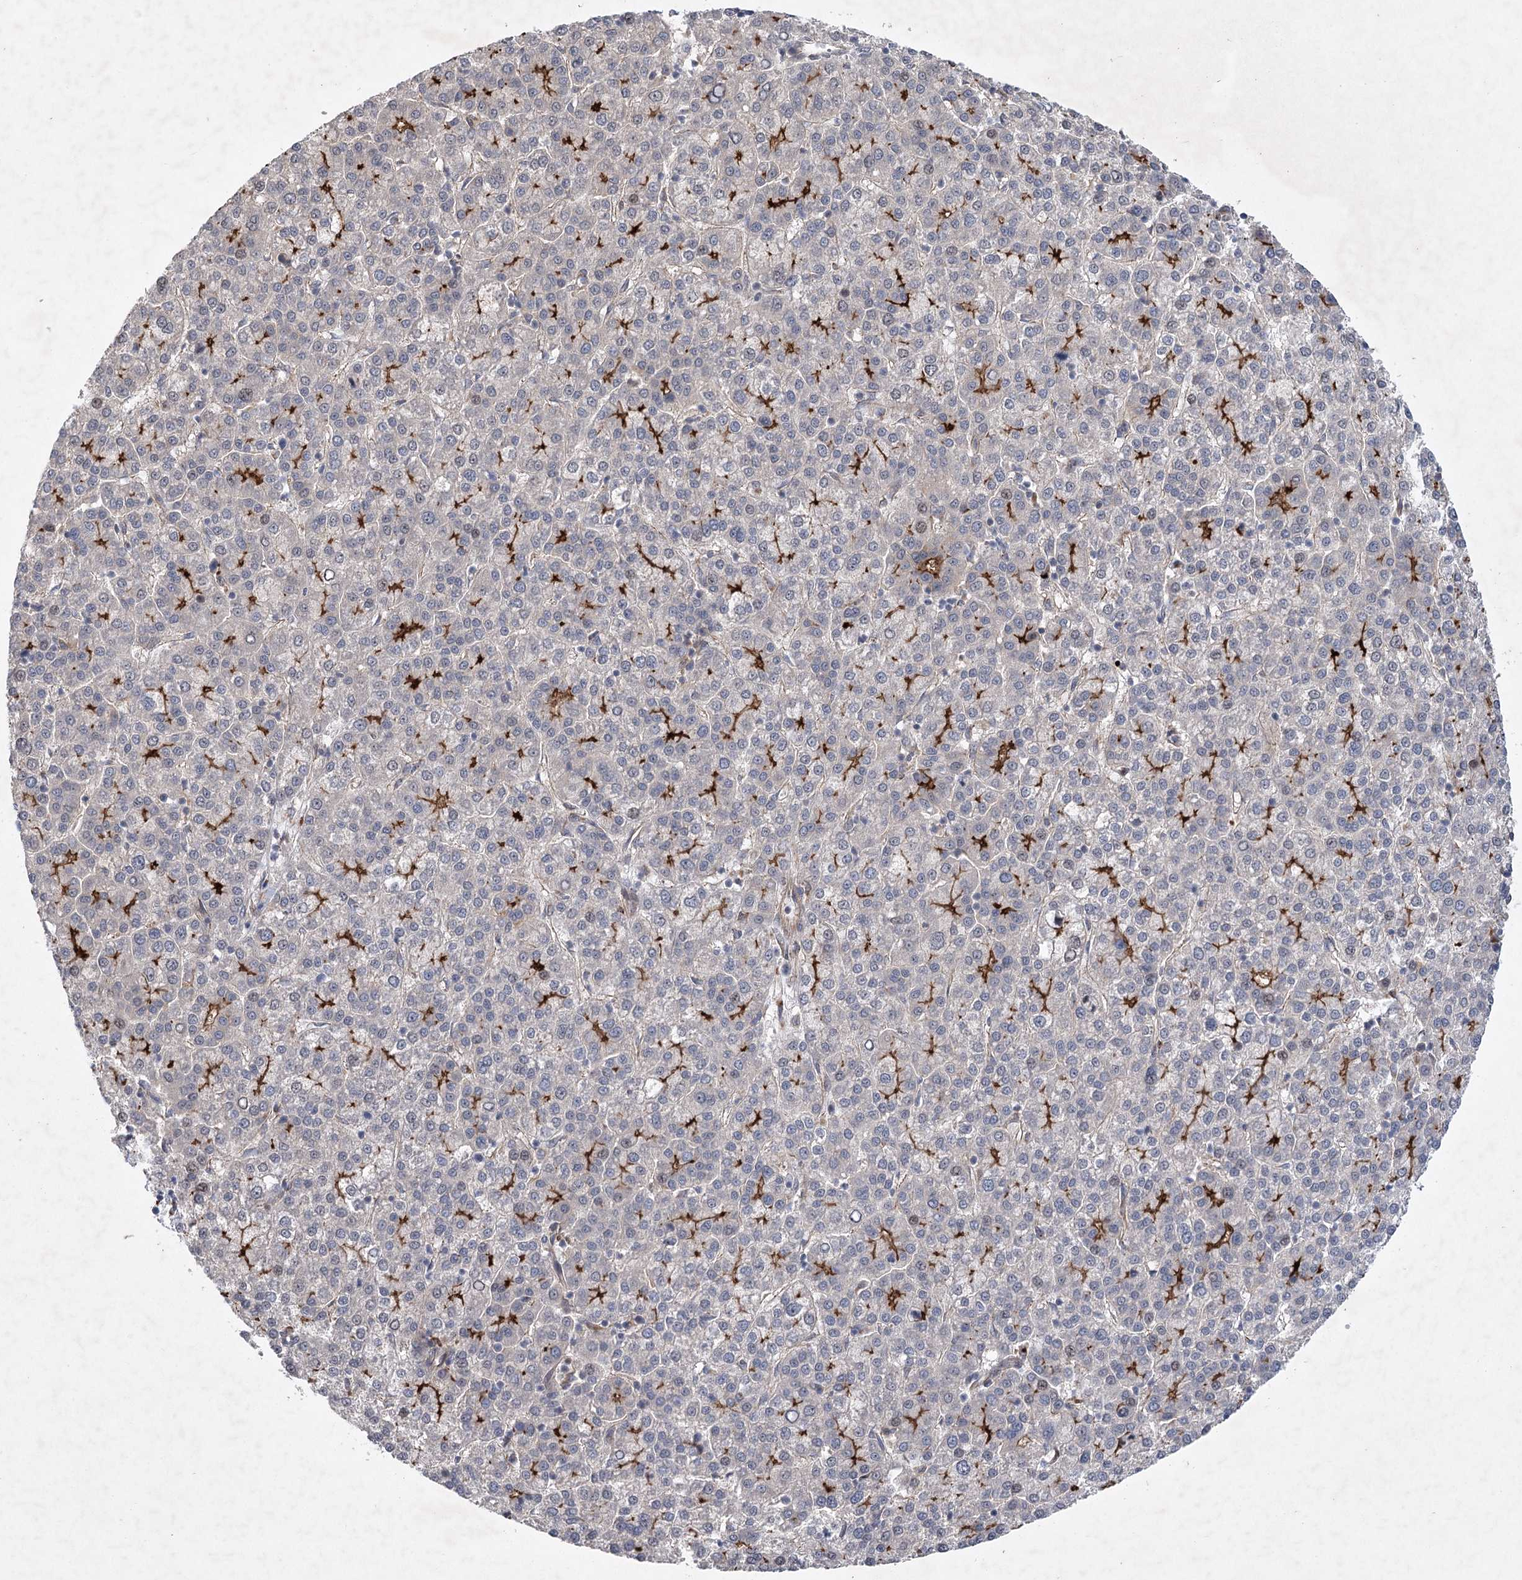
{"staining": {"intensity": "strong", "quantity": "<25%", "location": "cytoplasmic/membranous"}, "tissue": "liver cancer", "cell_type": "Tumor cells", "image_type": "cancer", "snomed": [{"axis": "morphology", "description": "Carcinoma, Hepatocellular, NOS"}, {"axis": "topography", "description": "Liver"}], "caption": "Liver cancer stained for a protein reveals strong cytoplasmic/membranous positivity in tumor cells.", "gene": "METTL24", "patient": {"sex": "female", "age": 58}}